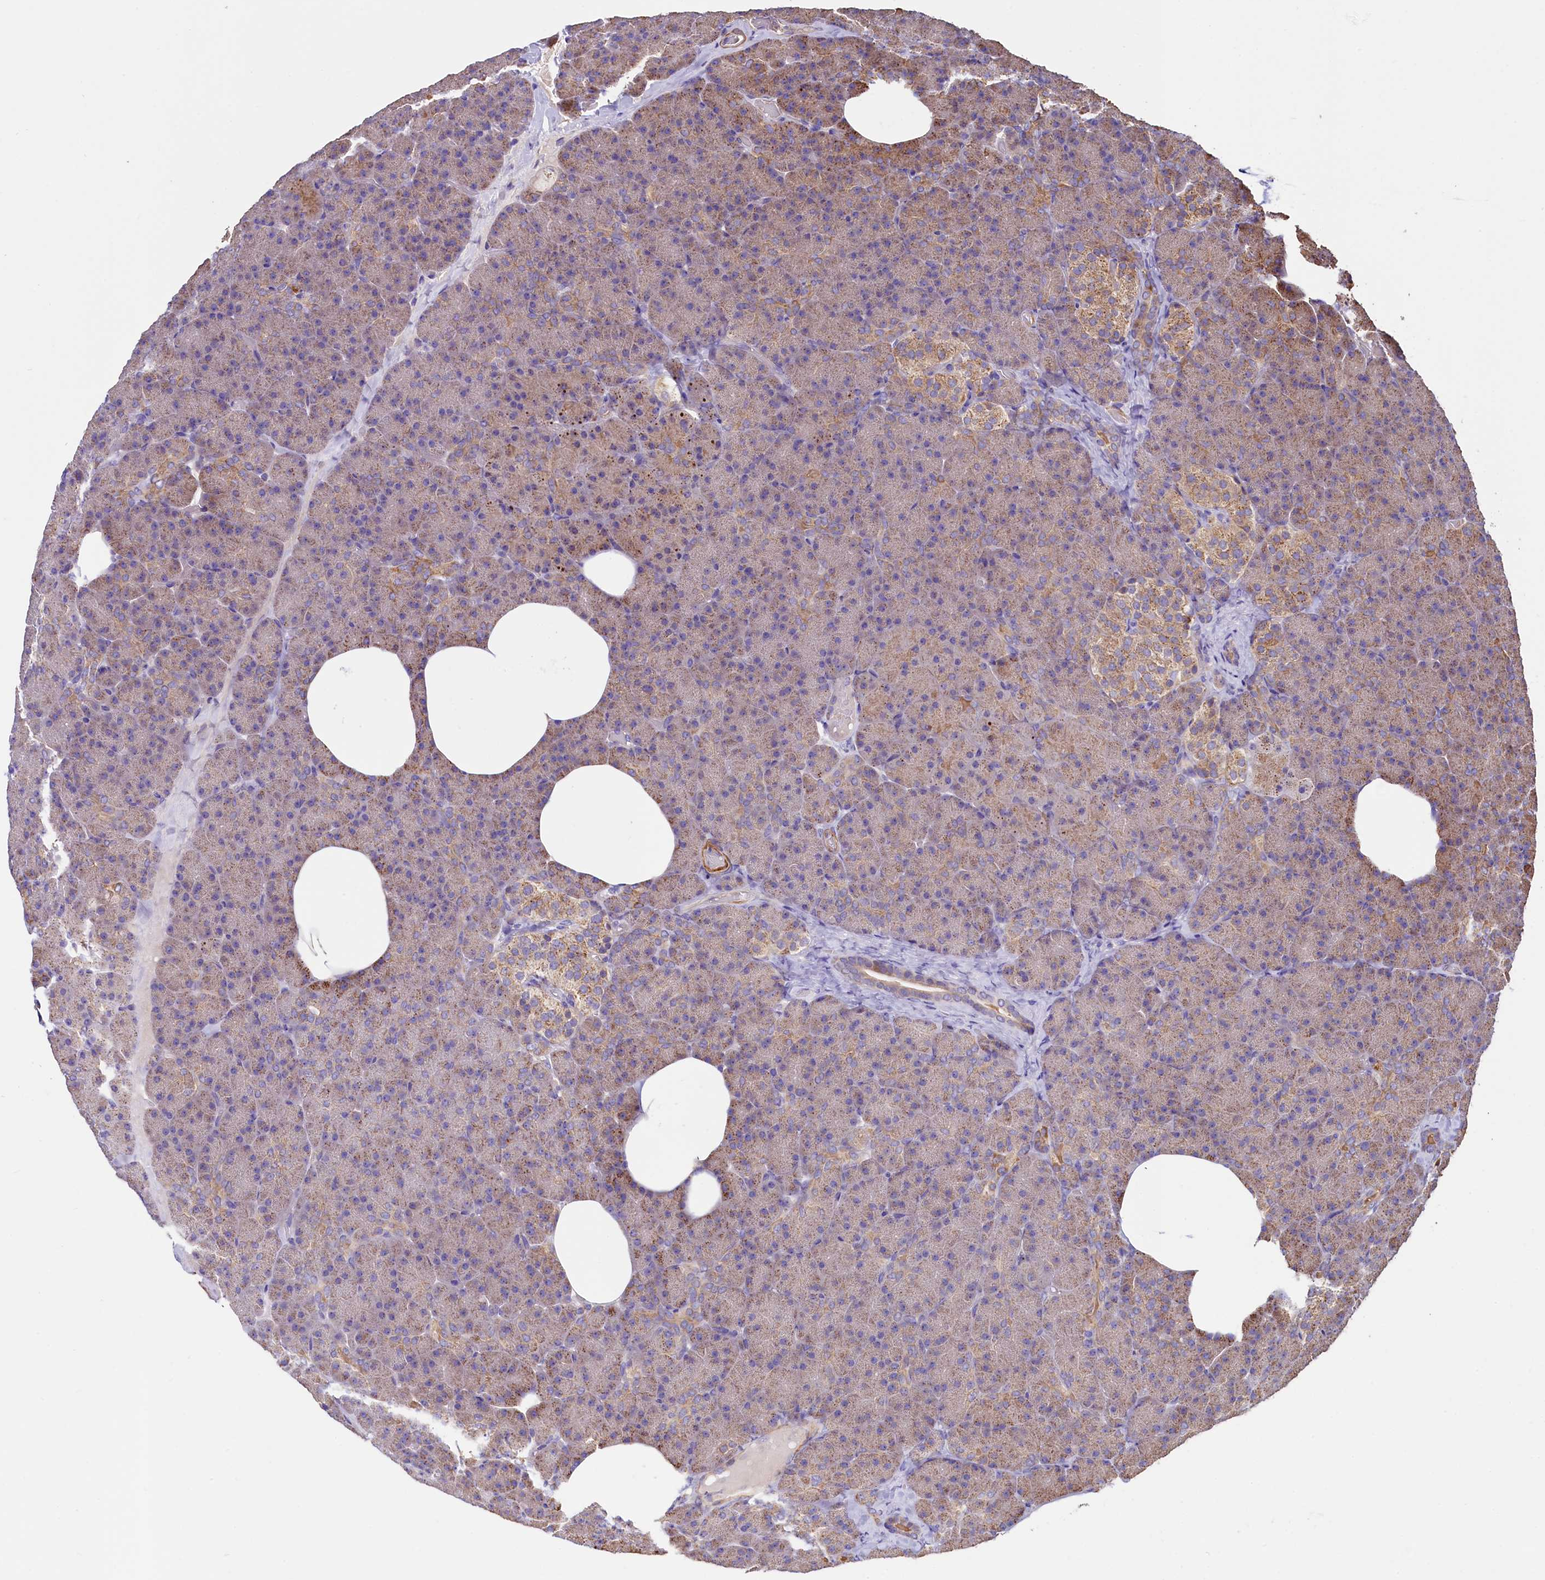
{"staining": {"intensity": "moderate", "quantity": "25%-75%", "location": "cytoplasmic/membranous"}, "tissue": "pancreas", "cell_type": "Exocrine glandular cells", "image_type": "normal", "snomed": [{"axis": "morphology", "description": "Normal tissue, NOS"}, {"axis": "morphology", "description": "Carcinoid, malignant, NOS"}, {"axis": "topography", "description": "Pancreas"}], "caption": "Moderate cytoplasmic/membranous positivity is appreciated in about 25%-75% of exocrine glandular cells in benign pancreas.", "gene": "CIAO3", "patient": {"sex": "female", "age": 35}}